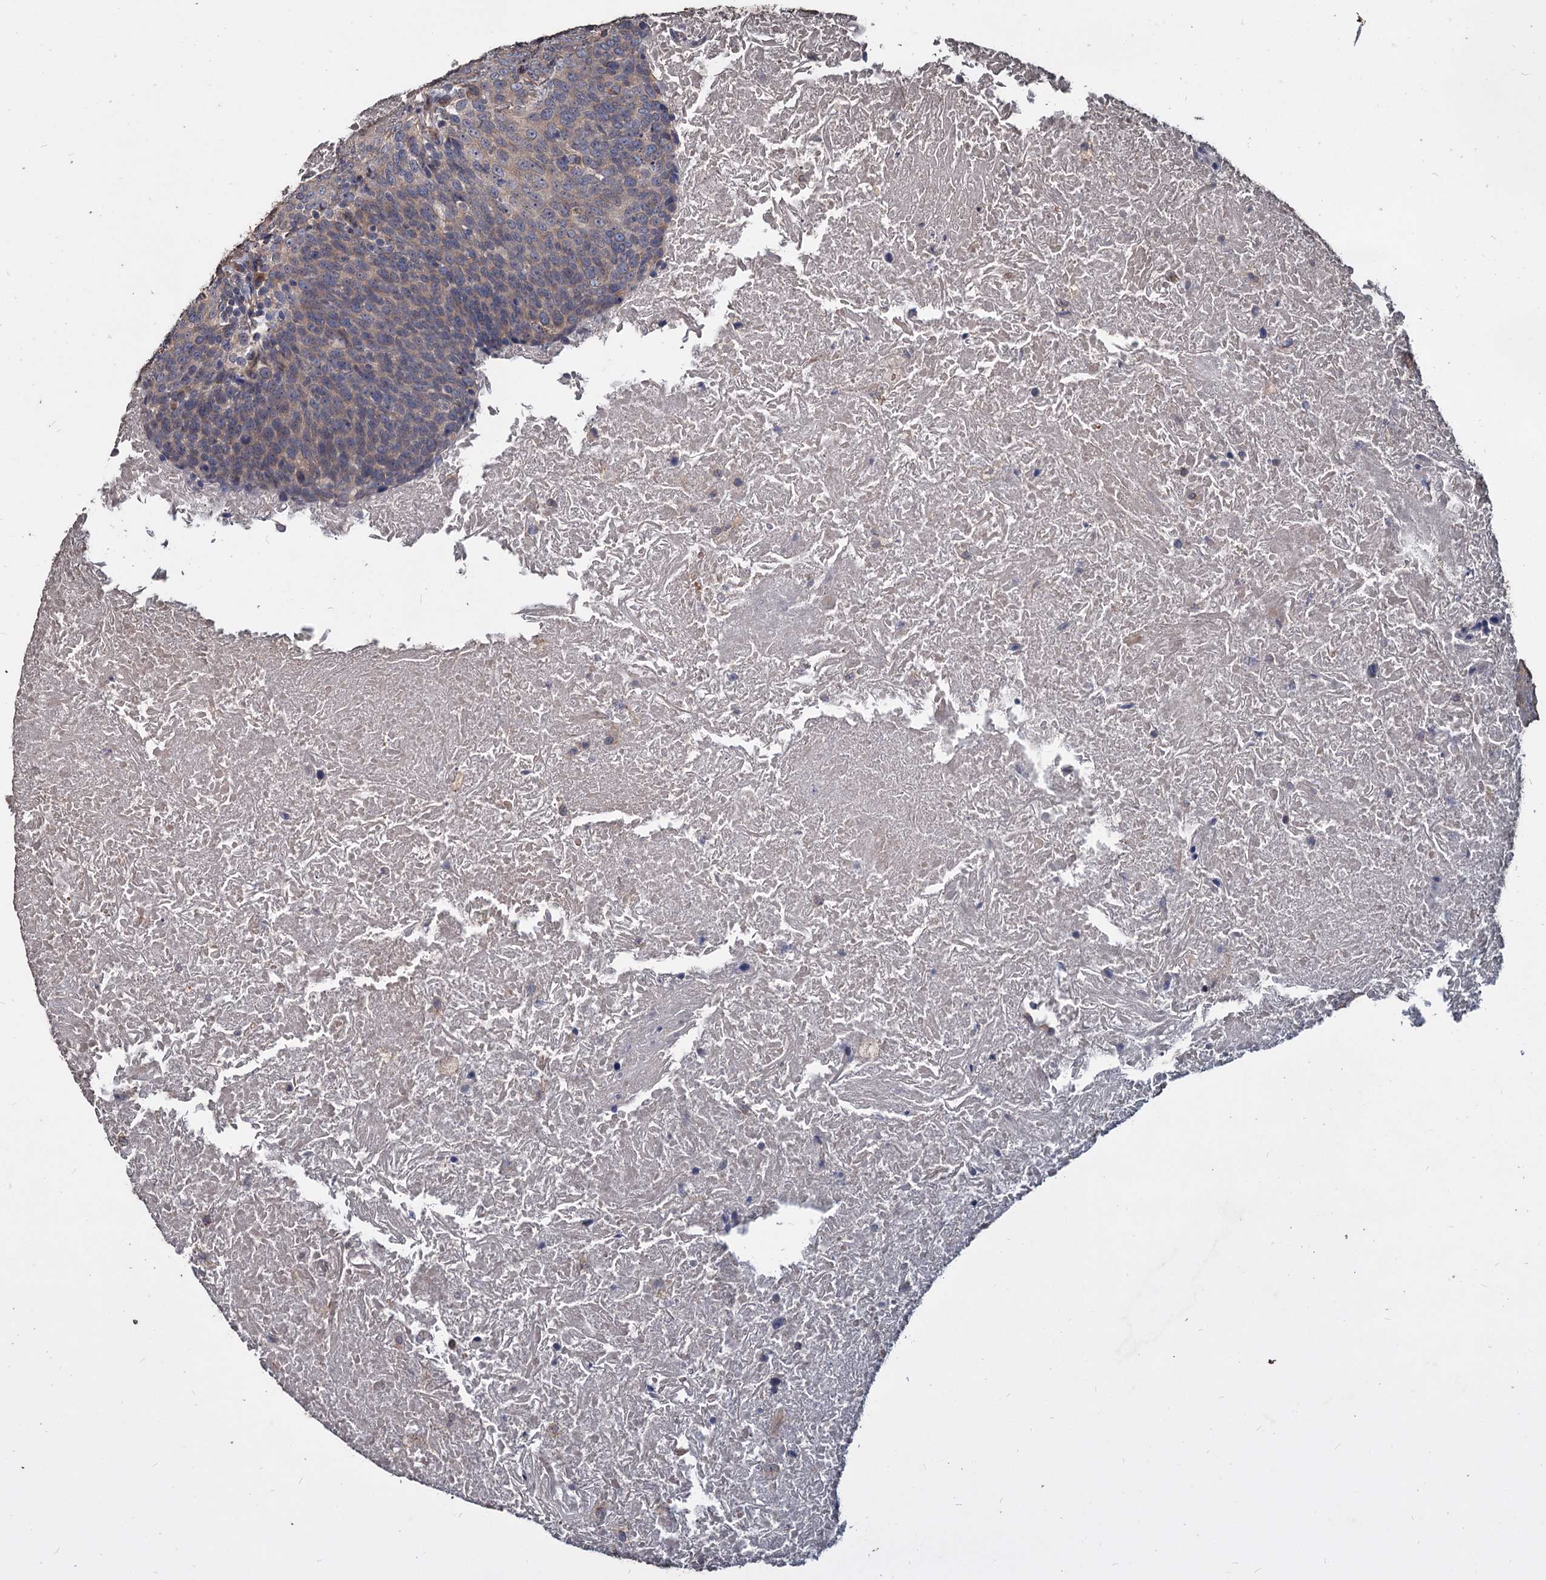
{"staining": {"intensity": "negative", "quantity": "none", "location": "none"}, "tissue": "head and neck cancer", "cell_type": "Tumor cells", "image_type": "cancer", "snomed": [{"axis": "morphology", "description": "Squamous cell carcinoma, NOS"}, {"axis": "morphology", "description": "Squamous cell carcinoma, metastatic, NOS"}, {"axis": "topography", "description": "Lymph node"}, {"axis": "topography", "description": "Head-Neck"}], "caption": "An immunohistochemistry photomicrograph of head and neck cancer is shown. There is no staining in tumor cells of head and neck cancer. Nuclei are stained in blue.", "gene": "DEPDC4", "patient": {"sex": "male", "age": 62}}